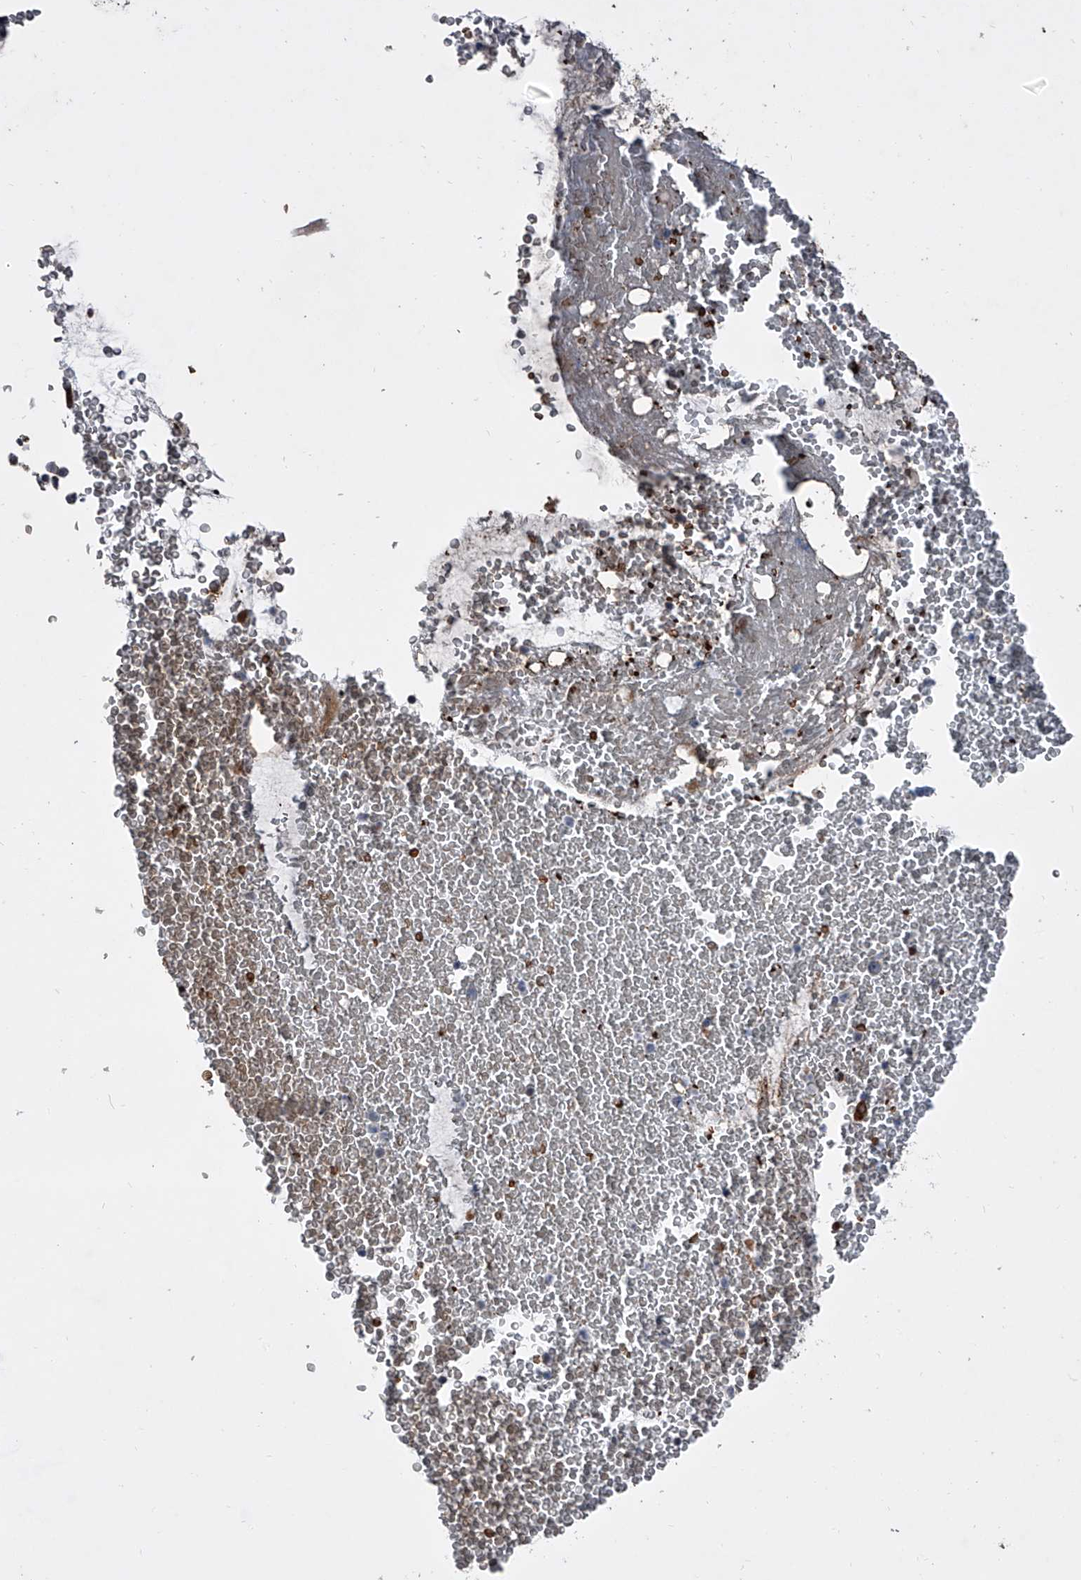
{"staining": {"intensity": "moderate", "quantity": ">75%", "location": "cytoplasmic/membranous"}, "tissue": "bronchus", "cell_type": "Respiratory epithelial cells", "image_type": "normal", "snomed": [{"axis": "morphology", "description": "Normal tissue, NOS"}, {"axis": "morphology", "description": "Squamous cell carcinoma, NOS"}, {"axis": "topography", "description": "Lymph node"}, {"axis": "topography", "description": "Bronchus"}, {"axis": "topography", "description": "Lung"}], "caption": "Moderate cytoplasmic/membranous positivity for a protein is seen in approximately >75% of respiratory epithelial cells of unremarkable bronchus using IHC.", "gene": "CEP85L", "patient": {"sex": "male", "age": 66}}